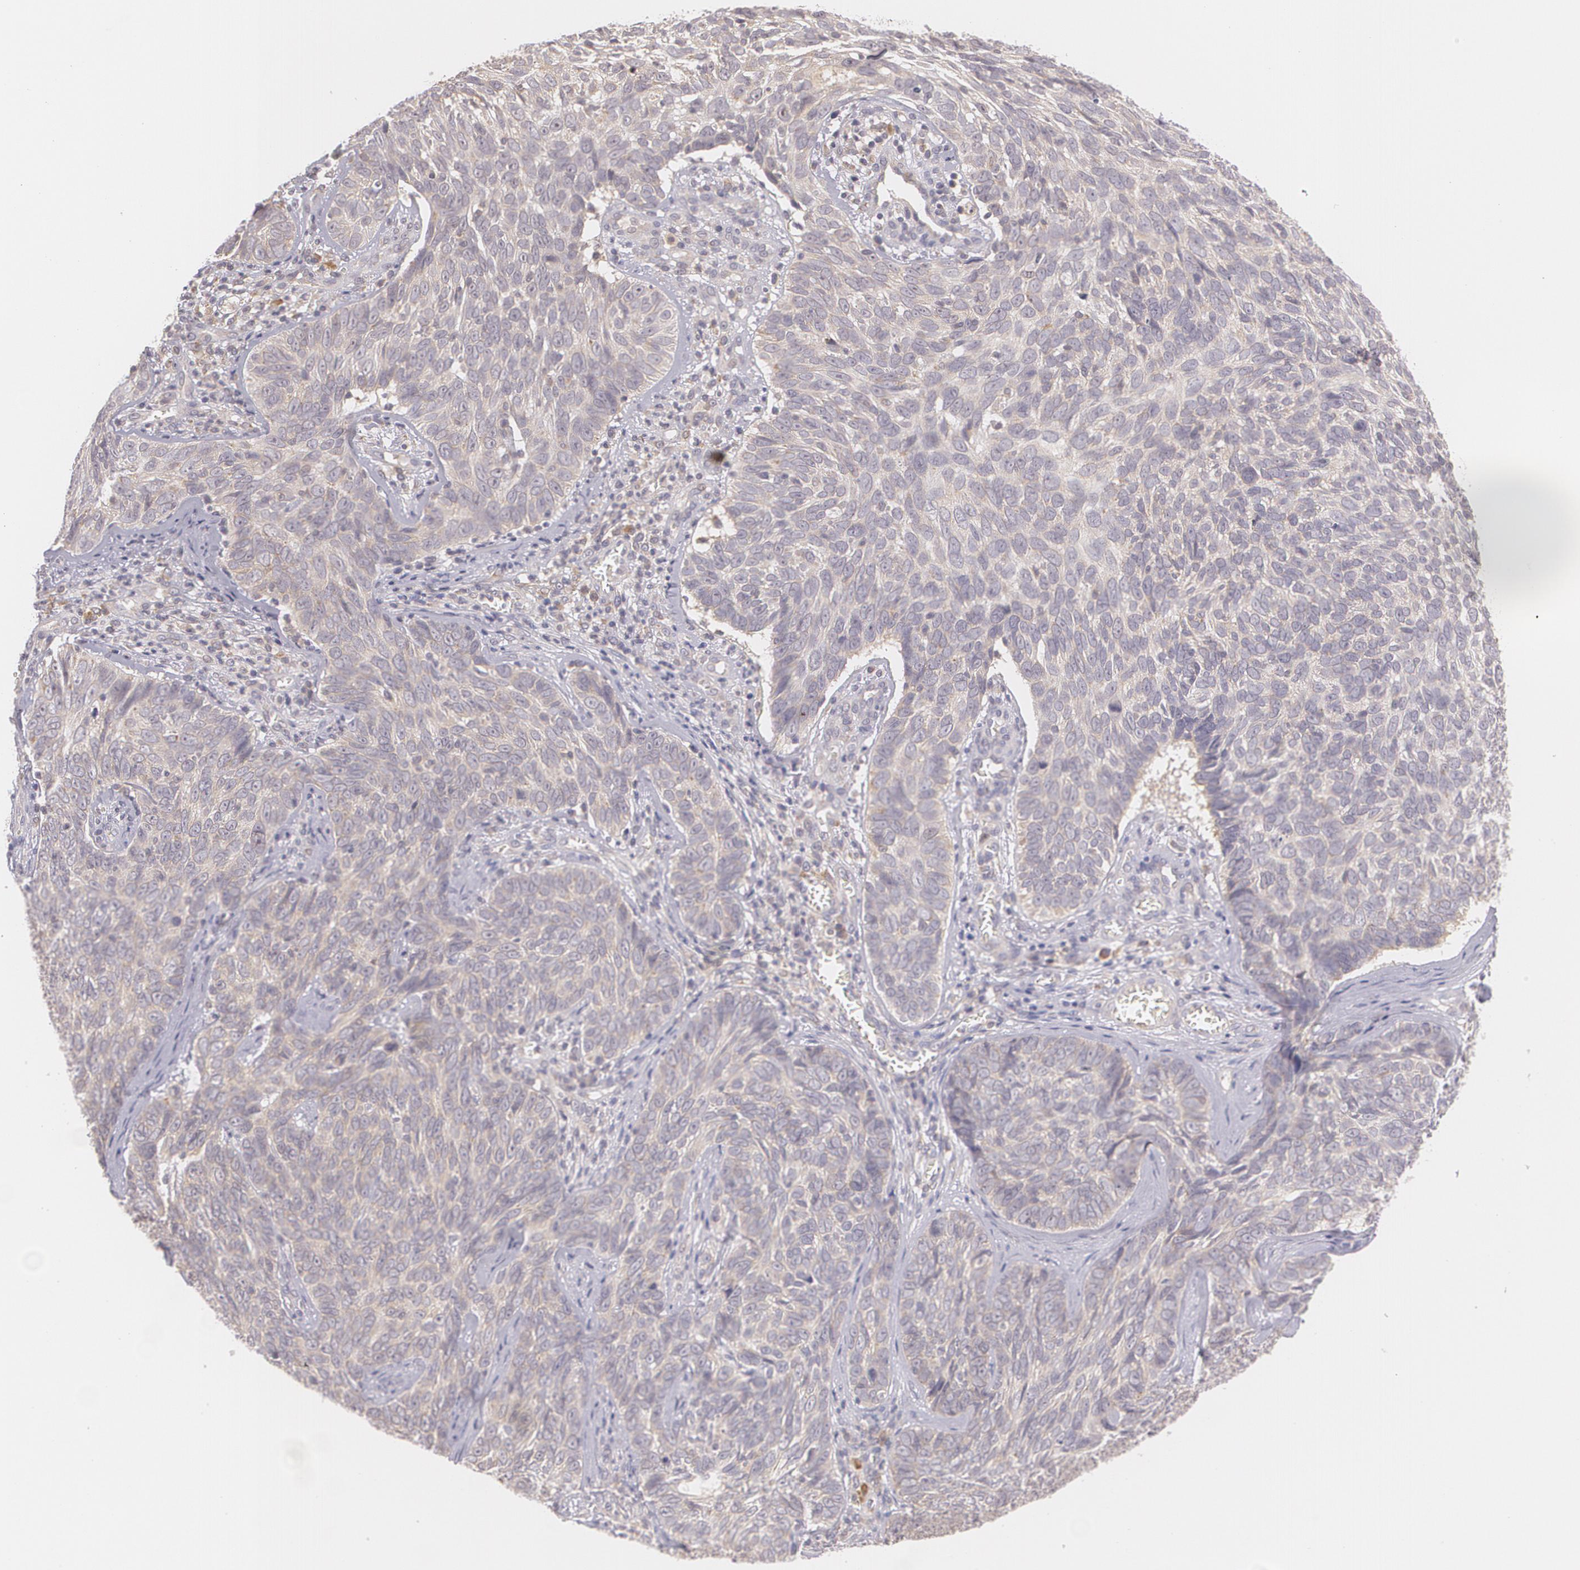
{"staining": {"intensity": "weak", "quantity": ">75%", "location": "cytoplasmic/membranous"}, "tissue": "skin cancer", "cell_type": "Tumor cells", "image_type": "cancer", "snomed": [{"axis": "morphology", "description": "Basal cell carcinoma"}, {"axis": "topography", "description": "Skin"}], "caption": "DAB immunohistochemical staining of human skin basal cell carcinoma reveals weak cytoplasmic/membranous protein positivity in approximately >75% of tumor cells. (IHC, brightfield microscopy, high magnification).", "gene": "CCL17", "patient": {"sex": "male", "age": 72}}